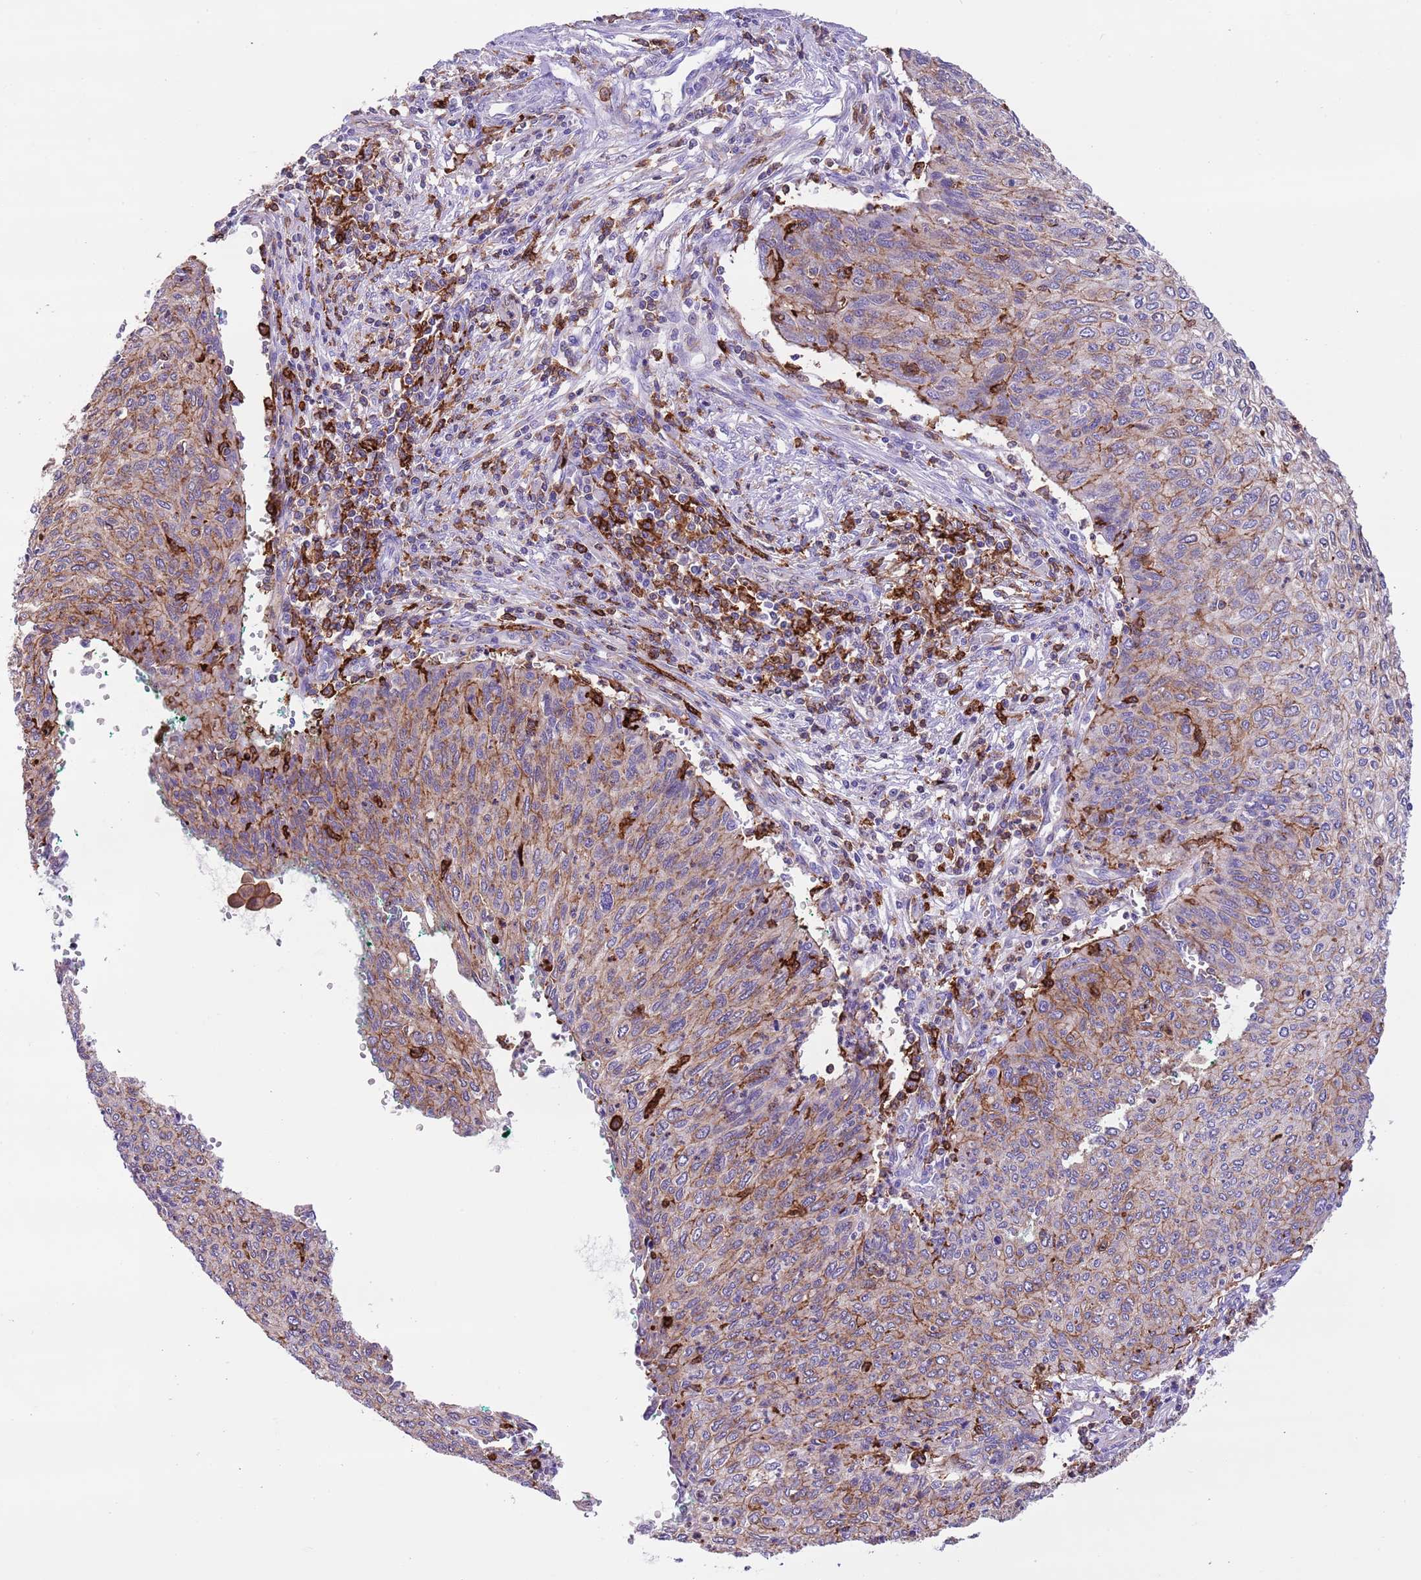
{"staining": {"intensity": "moderate", "quantity": "25%-75%", "location": "cytoplasmic/membranous"}, "tissue": "cervical cancer", "cell_type": "Tumor cells", "image_type": "cancer", "snomed": [{"axis": "morphology", "description": "Squamous cell carcinoma, NOS"}, {"axis": "topography", "description": "Cervix"}], "caption": "Brown immunohistochemical staining in human squamous cell carcinoma (cervical) reveals moderate cytoplasmic/membranous staining in about 25%-75% of tumor cells.", "gene": "EFHD2", "patient": {"sex": "female", "age": 38}}